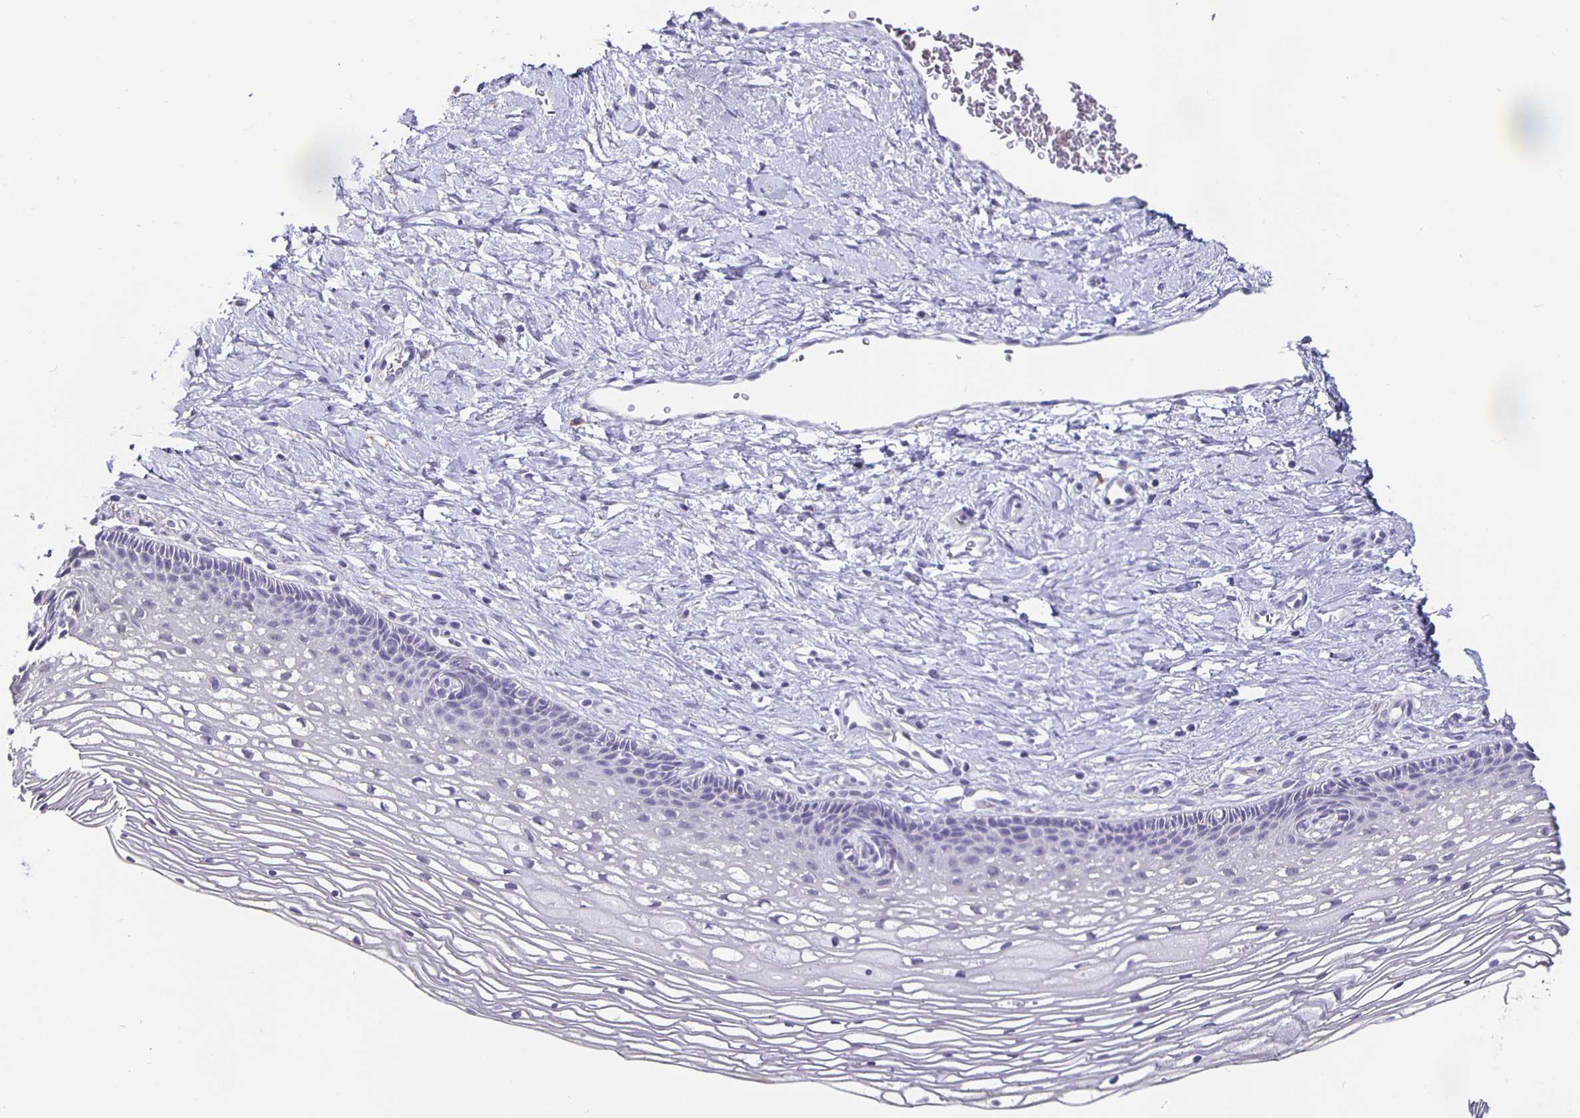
{"staining": {"intensity": "negative", "quantity": "none", "location": "none"}, "tissue": "cervix", "cell_type": "Glandular cells", "image_type": "normal", "snomed": [{"axis": "morphology", "description": "Normal tissue, NOS"}, {"axis": "topography", "description": "Cervix"}], "caption": "High power microscopy photomicrograph of an IHC photomicrograph of unremarkable cervix, revealing no significant positivity in glandular cells. (Stains: DAB IHC with hematoxylin counter stain, Microscopy: brightfield microscopy at high magnification).", "gene": "GPX4", "patient": {"sex": "female", "age": 34}}